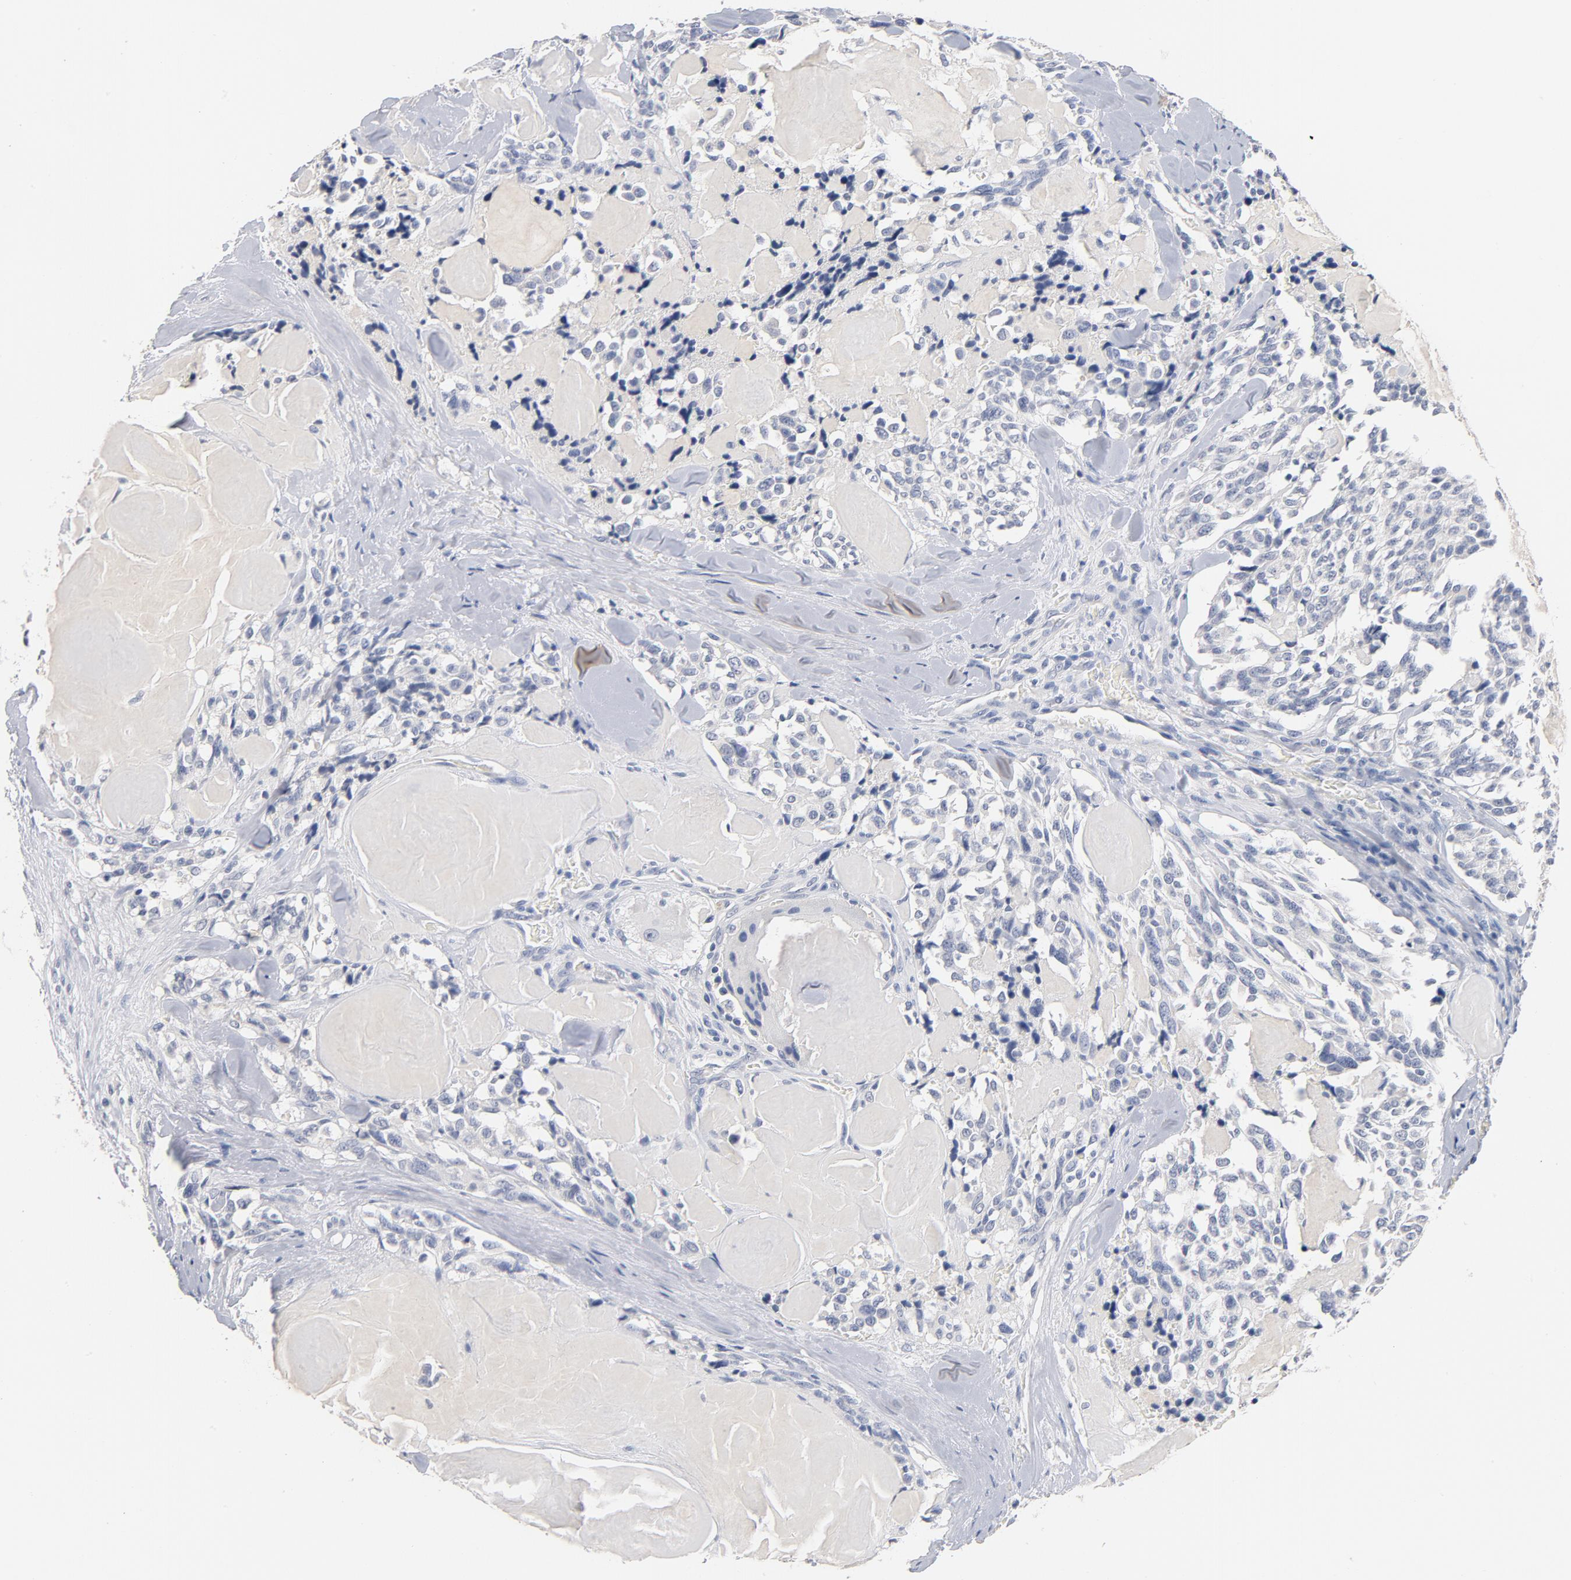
{"staining": {"intensity": "negative", "quantity": "none", "location": "none"}, "tissue": "thyroid cancer", "cell_type": "Tumor cells", "image_type": "cancer", "snomed": [{"axis": "morphology", "description": "Carcinoma, NOS"}, {"axis": "morphology", "description": "Carcinoid, malignant, NOS"}, {"axis": "topography", "description": "Thyroid gland"}], "caption": "Tumor cells are negative for brown protein staining in malignant carcinoid (thyroid). (Brightfield microscopy of DAB (3,3'-diaminobenzidine) immunohistochemistry (IHC) at high magnification).", "gene": "ZCCHC13", "patient": {"sex": "male", "age": 33}}